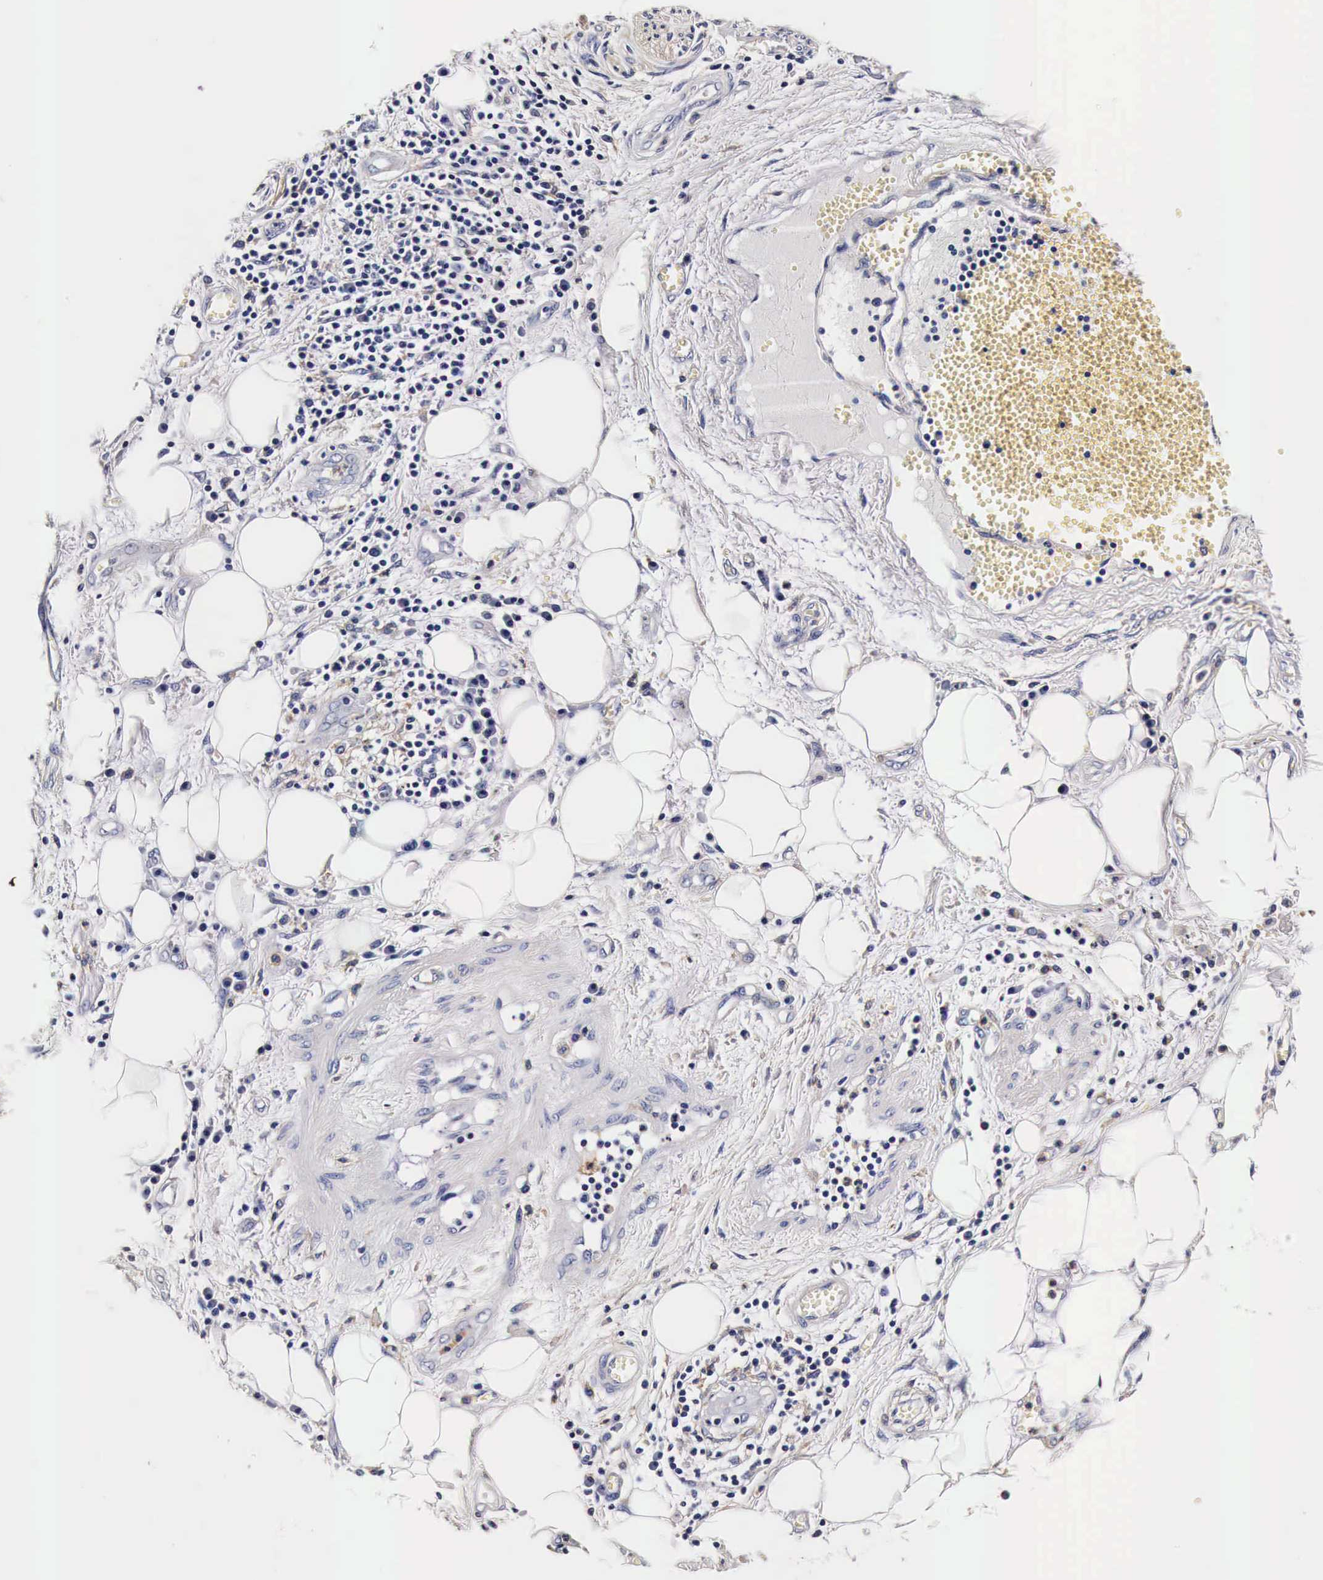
{"staining": {"intensity": "weak", "quantity": "<25%", "location": "cytoplasmic/membranous"}, "tissue": "pancreatic cancer", "cell_type": "Tumor cells", "image_type": "cancer", "snomed": [{"axis": "morphology", "description": "Adenocarcinoma, NOS"}, {"axis": "topography", "description": "Pancreas"}], "caption": "Immunohistochemical staining of pancreatic cancer (adenocarcinoma) reveals no significant positivity in tumor cells.", "gene": "RP2", "patient": {"sex": "female", "age": 70}}